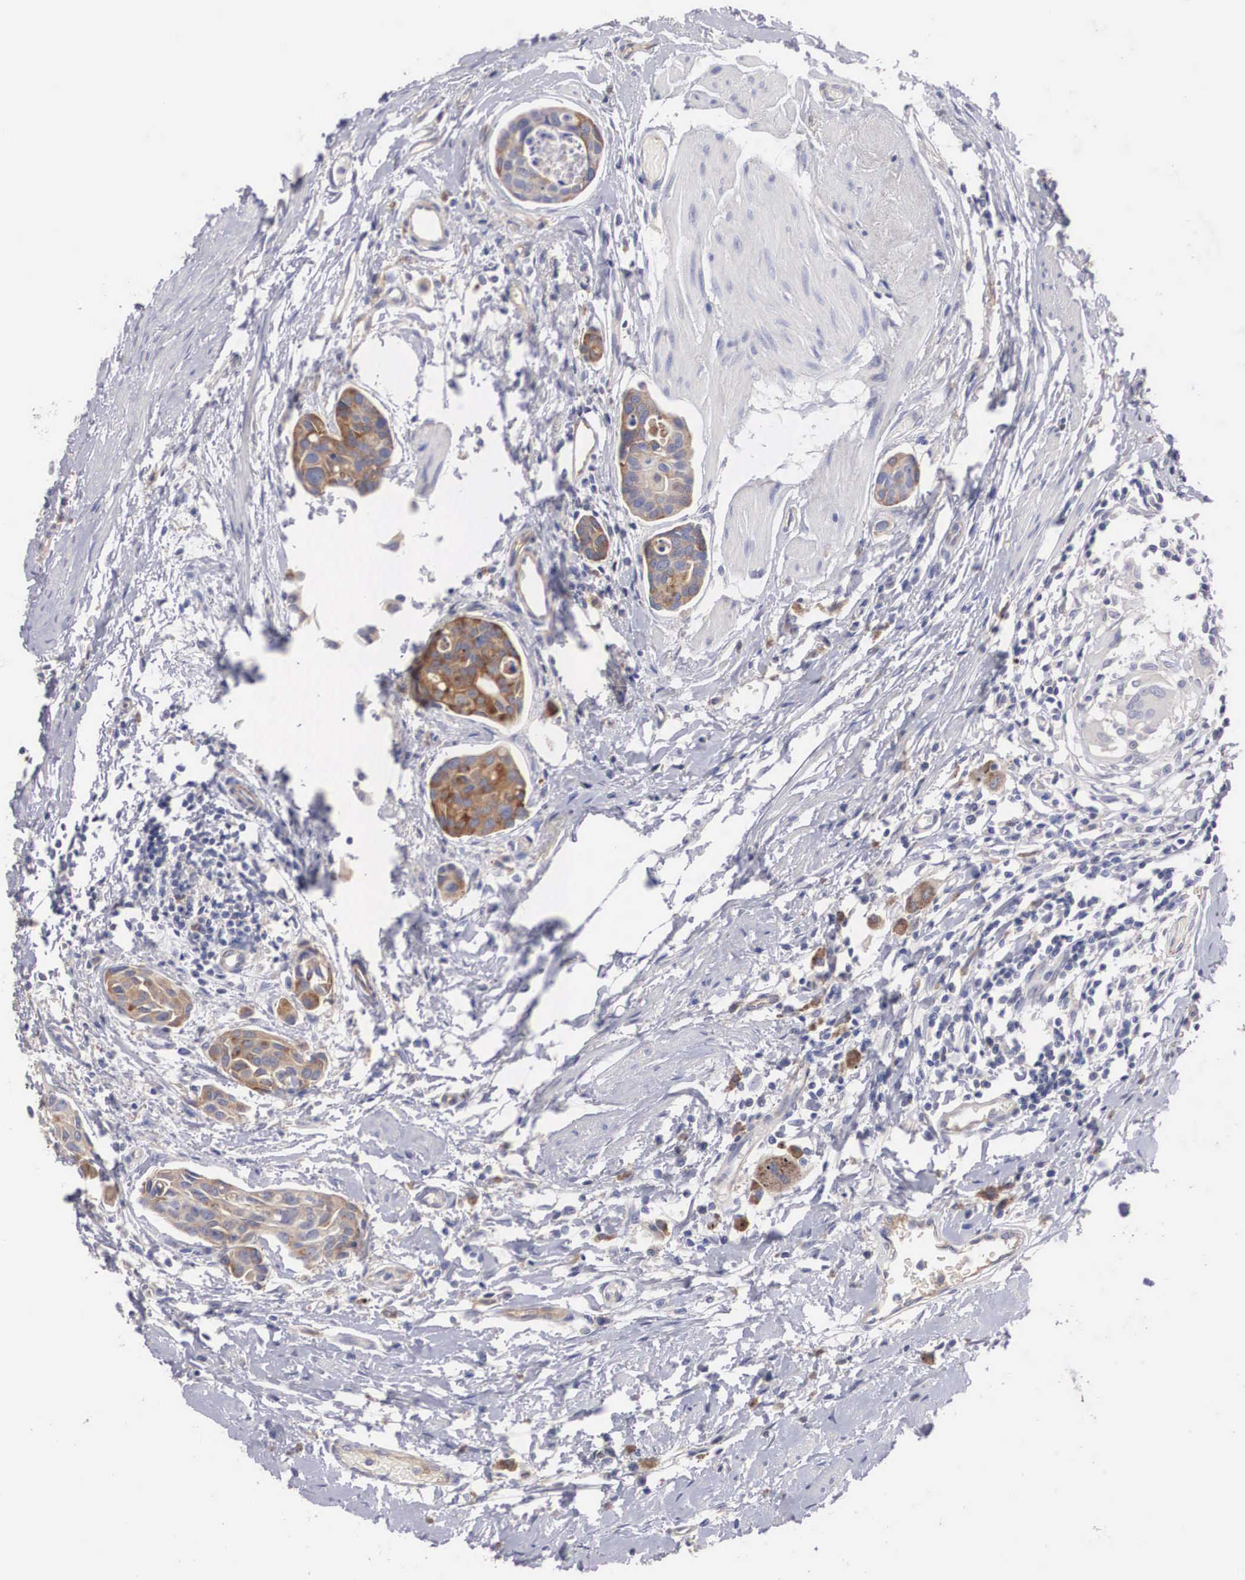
{"staining": {"intensity": "moderate", "quantity": "25%-75%", "location": "cytoplasmic/membranous"}, "tissue": "urothelial cancer", "cell_type": "Tumor cells", "image_type": "cancer", "snomed": [{"axis": "morphology", "description": "Urothelial carcinoma, High grade"}, {"axis": "topography", "description": "Urinary bladder"}], "caption": "Protein expression analysis of urothelial cancer shows moderate cytoplasmic/membranous staining in about 25%-75% of tumor cells.", "gene": "ABHD4", "patient": {"sex": "male", "age": 78}}